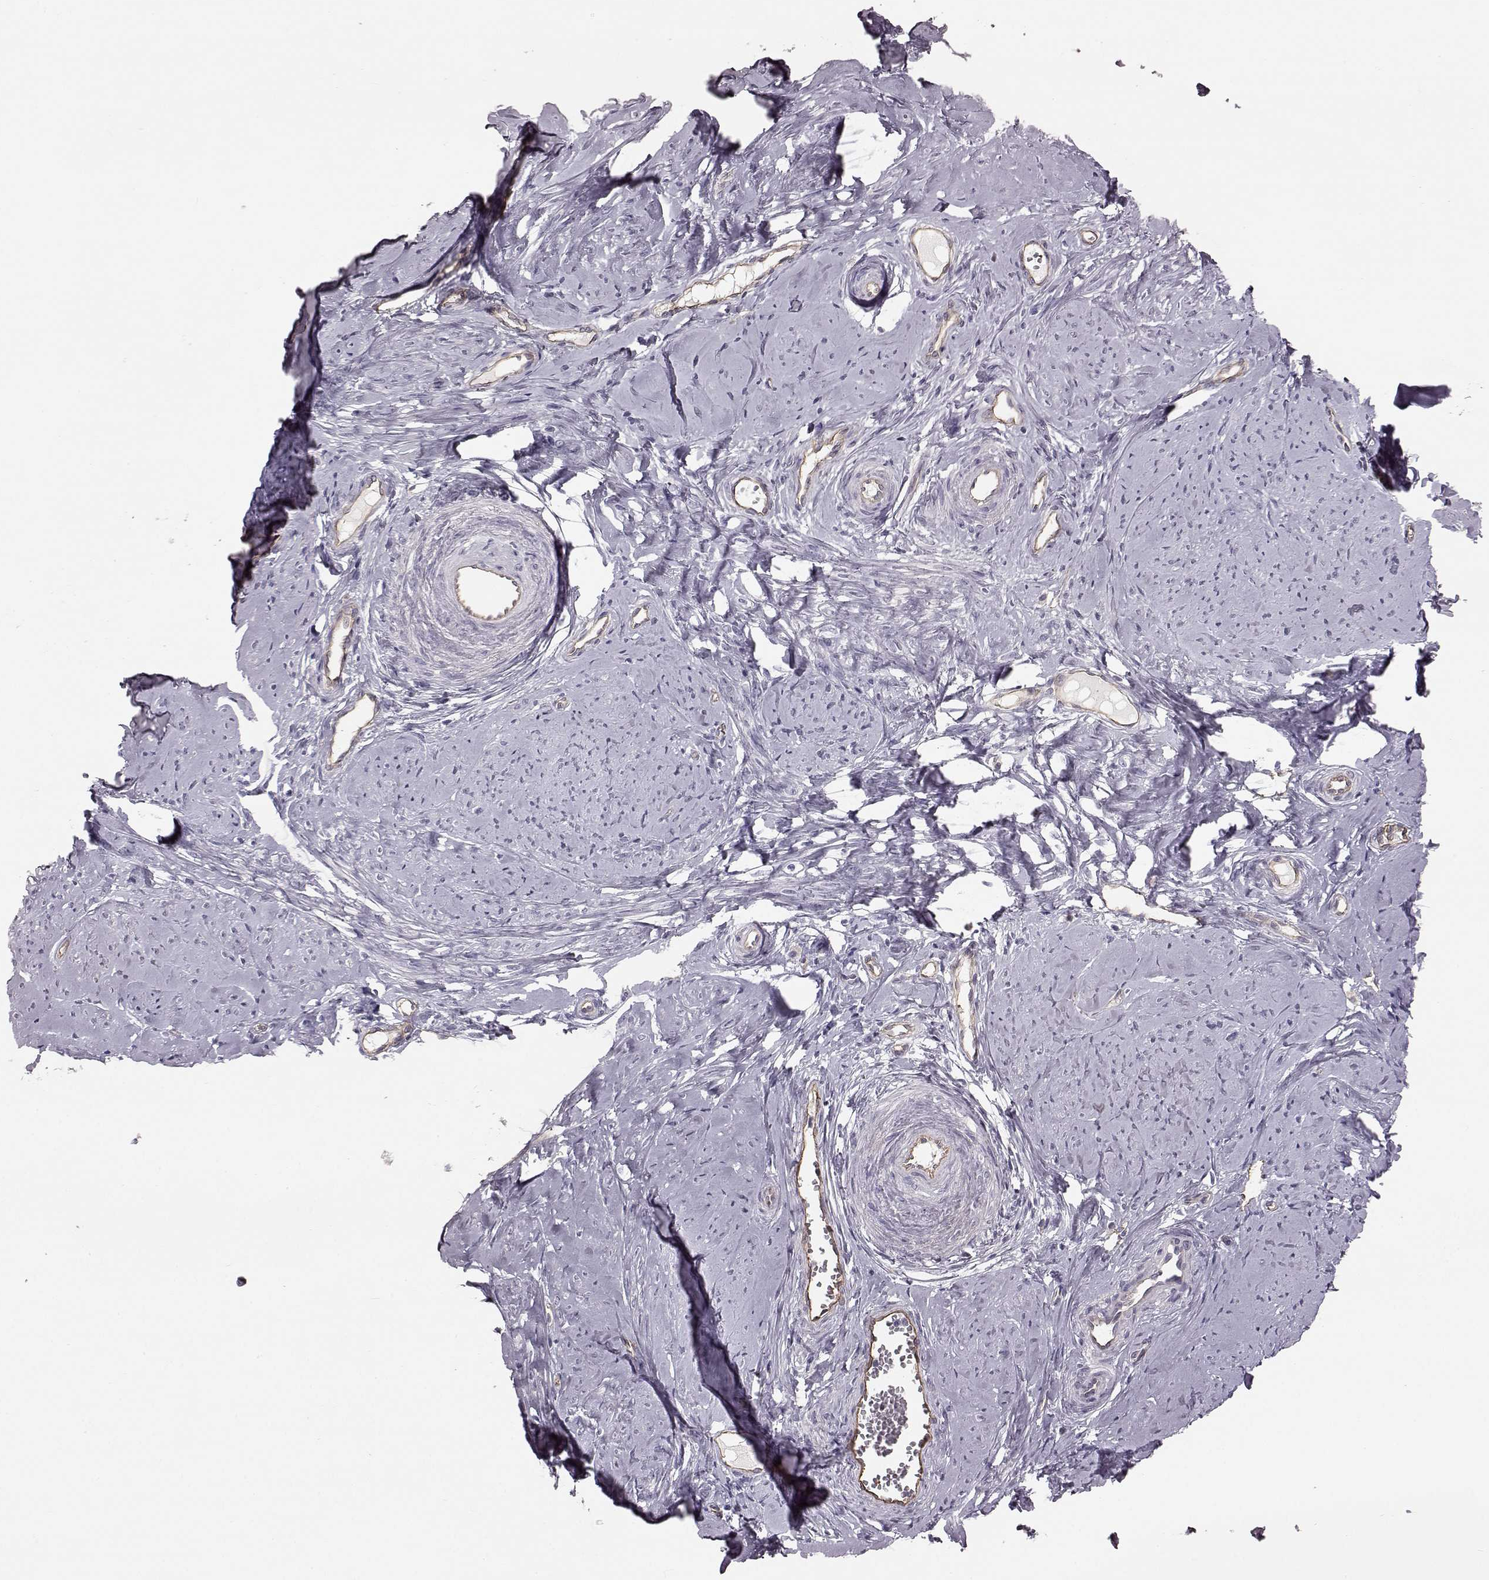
{"staining": {"intensity": "negative", "quantity": "none", "location": "none"}, "tissue": "smooth muscle", "cell_type": "Smooth muscle cells", "image_type": "normal", "snomed": [{"axis": "morphology", "description": "Normal tissue, NOS"}, {"axis": "topography", "description": "Smooth muscle"}], "caption": "The immunohistochemistry histopathology image has no significant staining in smooth muscle cells of smooth muscle.", "gene": "EIF4E1B", "patient": {"sex": "female", "age": 48}}